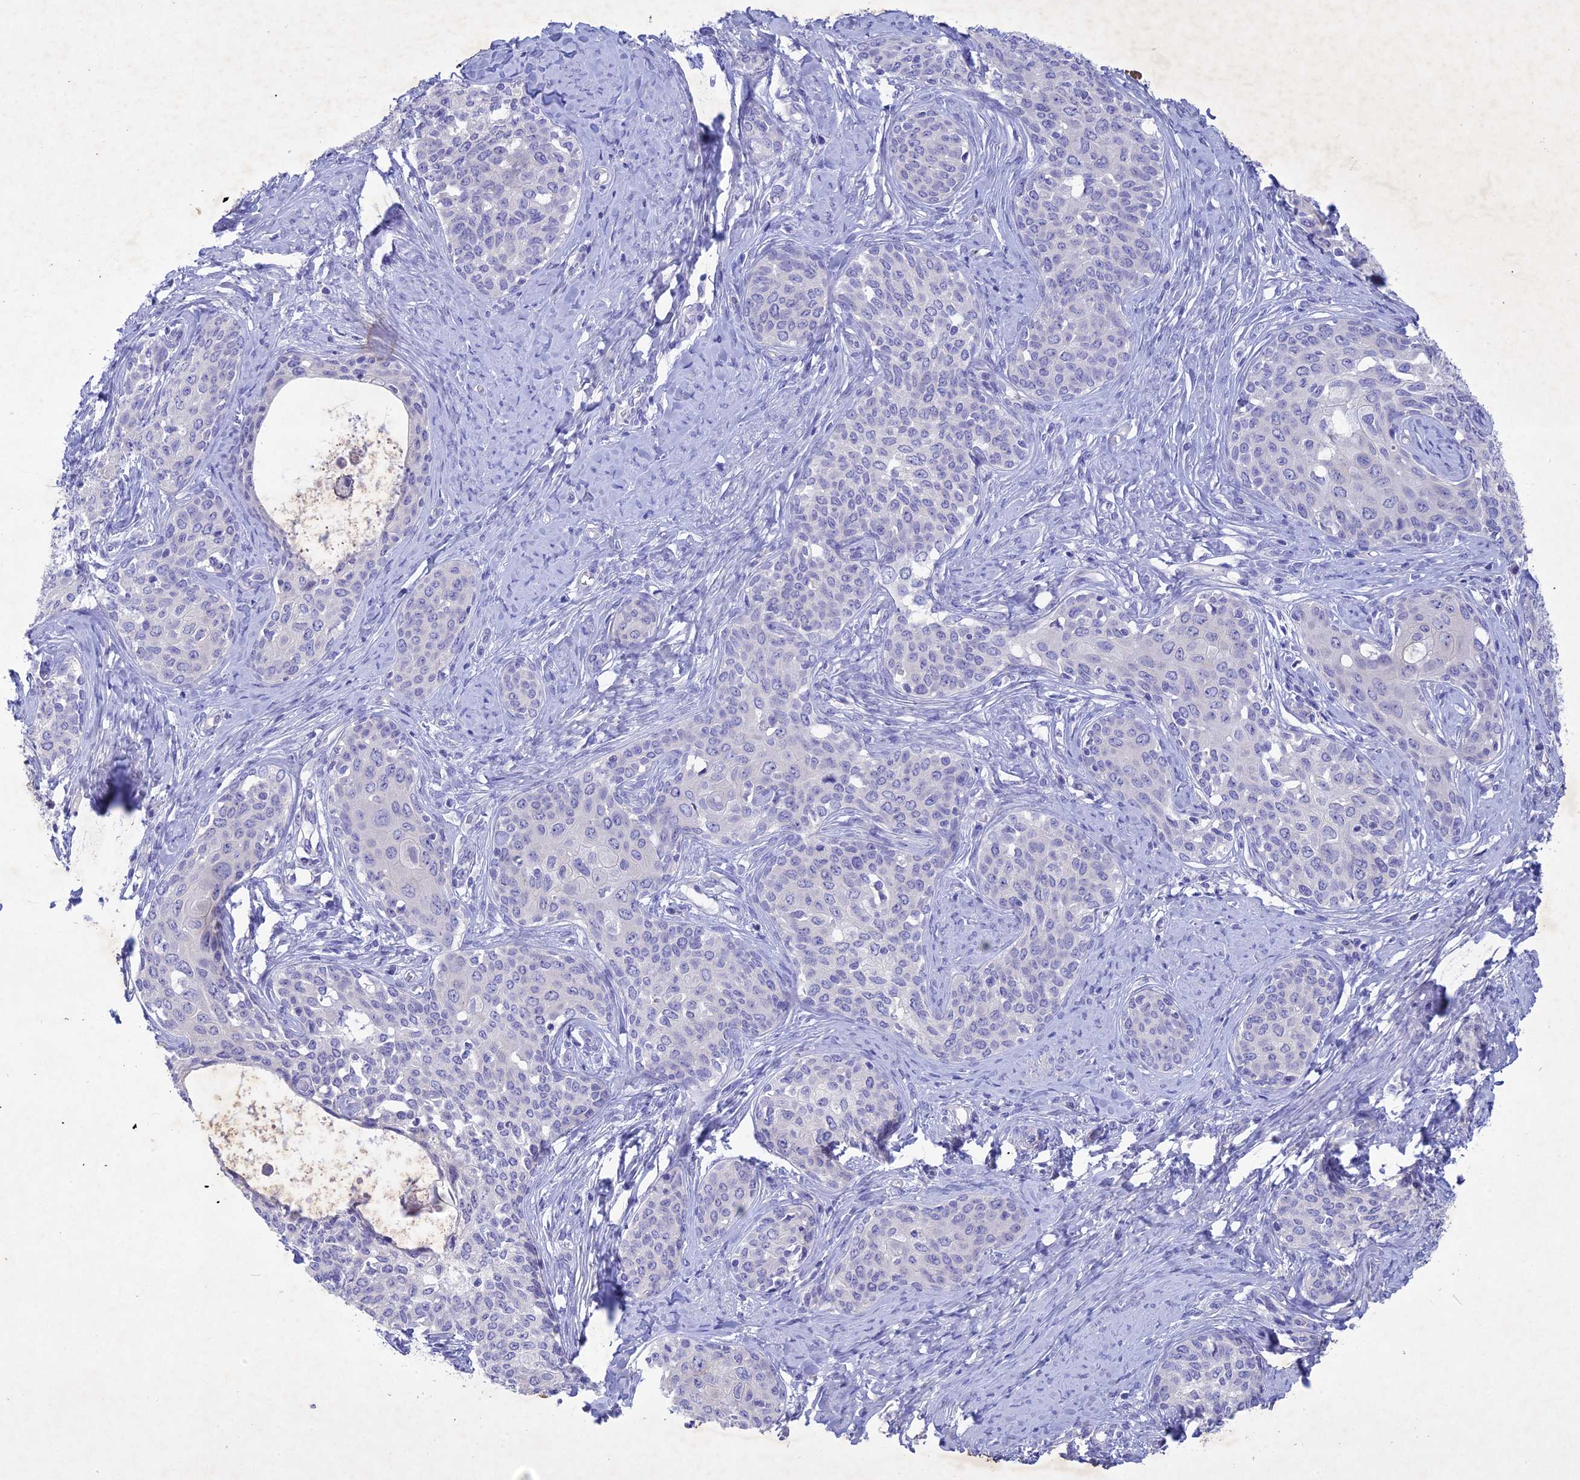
{"staining": {"intensity": "negative", "quantity": "none", "location": "none"}, "tissue": "cervical cancer", "cell_type": "Tumor cells", "image_type": "cancer", "snomed": [{"axis": "morphology", "description": "Squamous cell carcinoma, NOS"}, {"axis": "morphology", "description": "Adenocarcinoma, NOS"}, {"axis": "topography", "description": "Cervix"}], "caption": "Photomicrograph shows no significant protein expression in tumor cells of cervical cancer.", "gene": "BTBD19", "patient": {"sex": "female", "age": 52}}